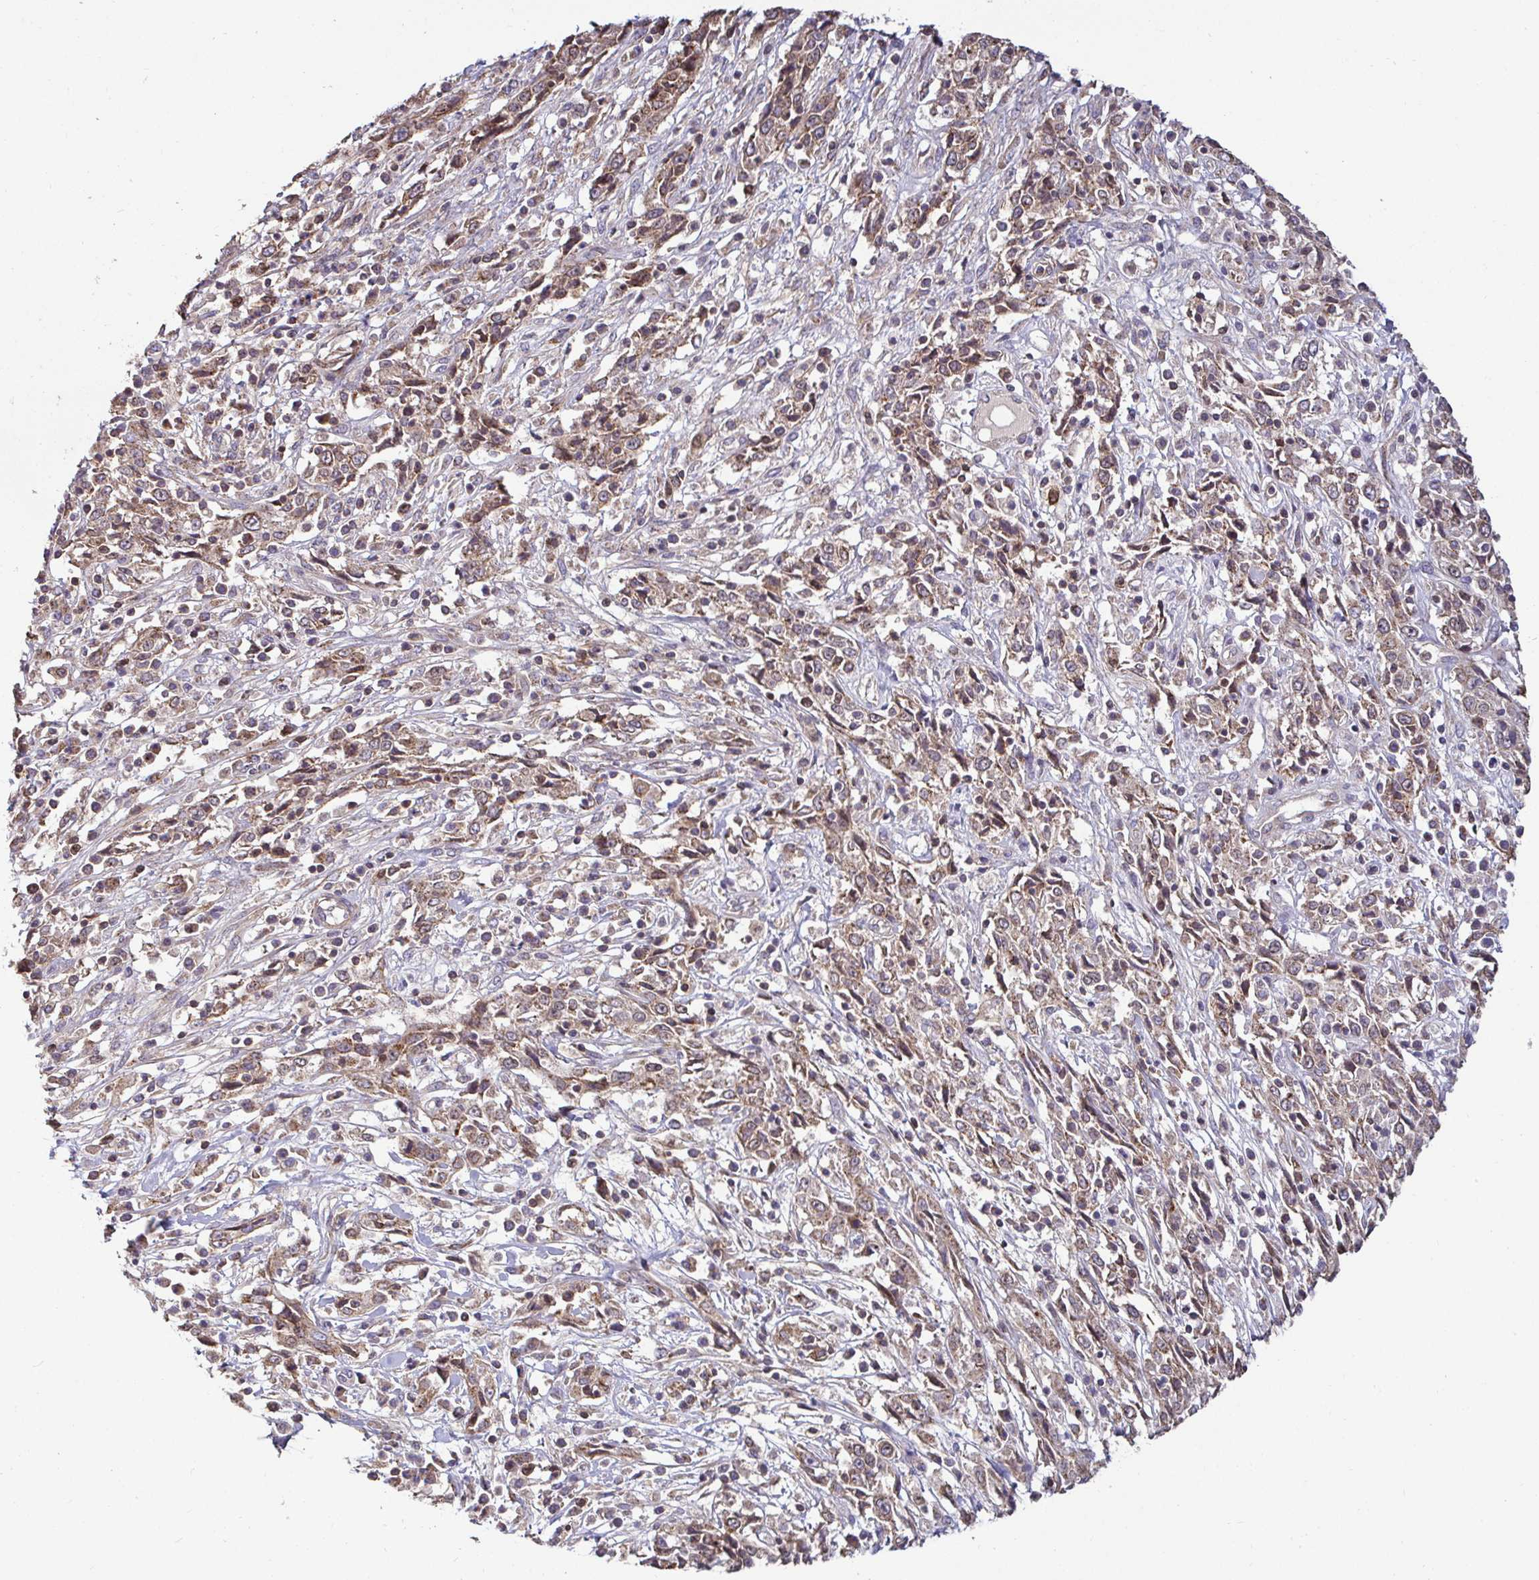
{"staining": {"intensity": "moderate", "quantity": ">75%", "location": "cytoplasmic/membranous"}, "tissue": "cervical cancer", "cell_type": "Tumor cells", "image_type": "cancer", "snomed": [{"axis": "morphology", "description": "Adenocarcinoma, NOS"}, {"axis": "topography", "description": "Cervix"}], "caption": "Protein expression analysis of human cervical cancer reveals moderate cytoplasmic/membranous expression in approximately >75% of tumor cells.", "gene": "SPRY1", "patient": {"sex": "female", "age": 40}}